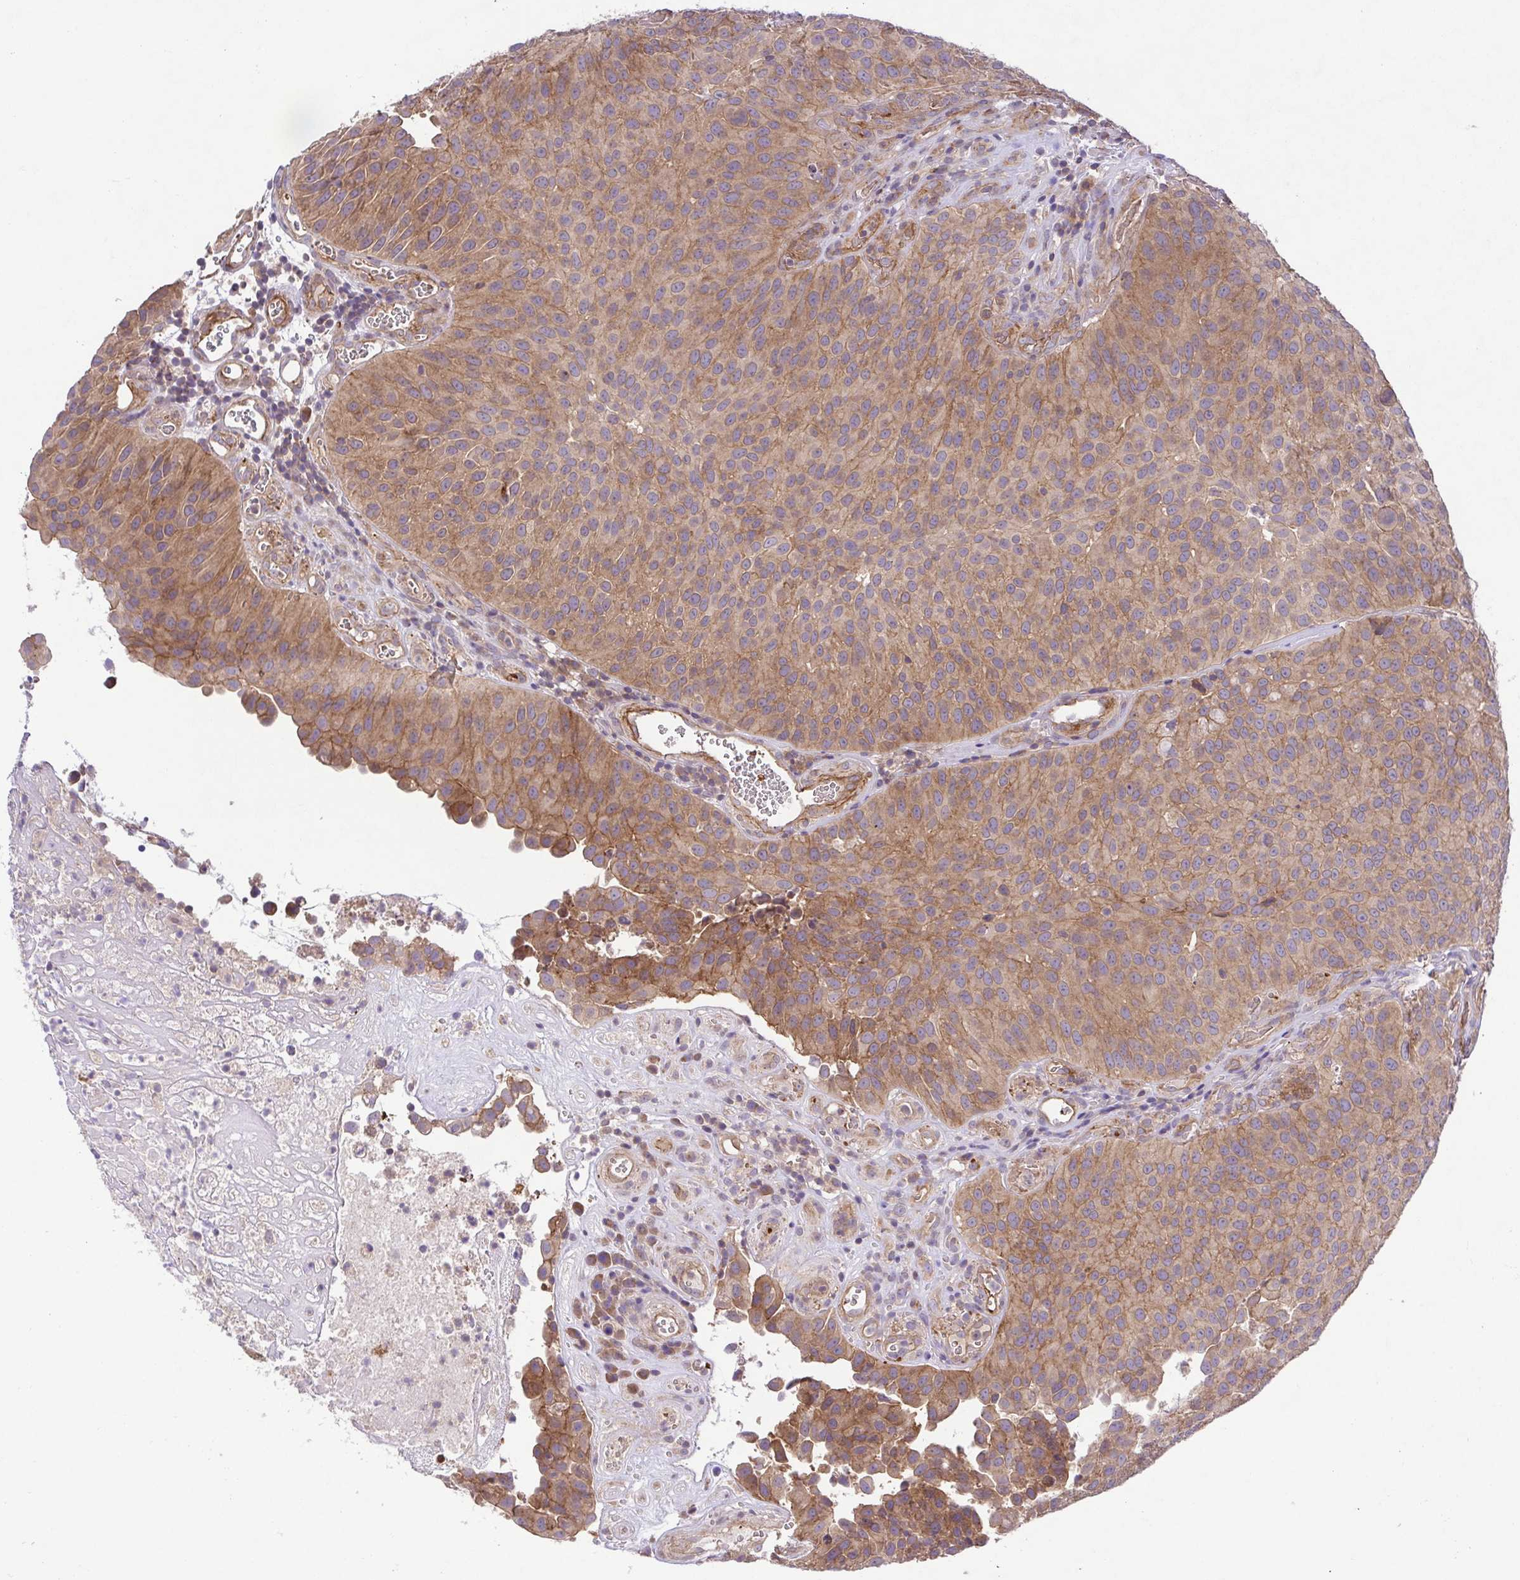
{"staining": {"intensity": "moderate", "quantity": ">75%", "location": "cytoplasmic/membranous"}, "tissue": "urothelial cancer", "cell_type": "Tumor cells", "image_type": "cancer", "snomed": [{"axis": "morphology", "description": "Urothelial carcinoma, Low grade"}, {"axis": "topography", "description": "Urinary bladder"}], "caption": "Protein expression analysis of low-grade urothelial carcinoma displays moderate cytoplasmic/membranous staining in approximately >75% of tumor cells.", "gene": "IDE", "patient": {"sex": "male", "age": 76}}